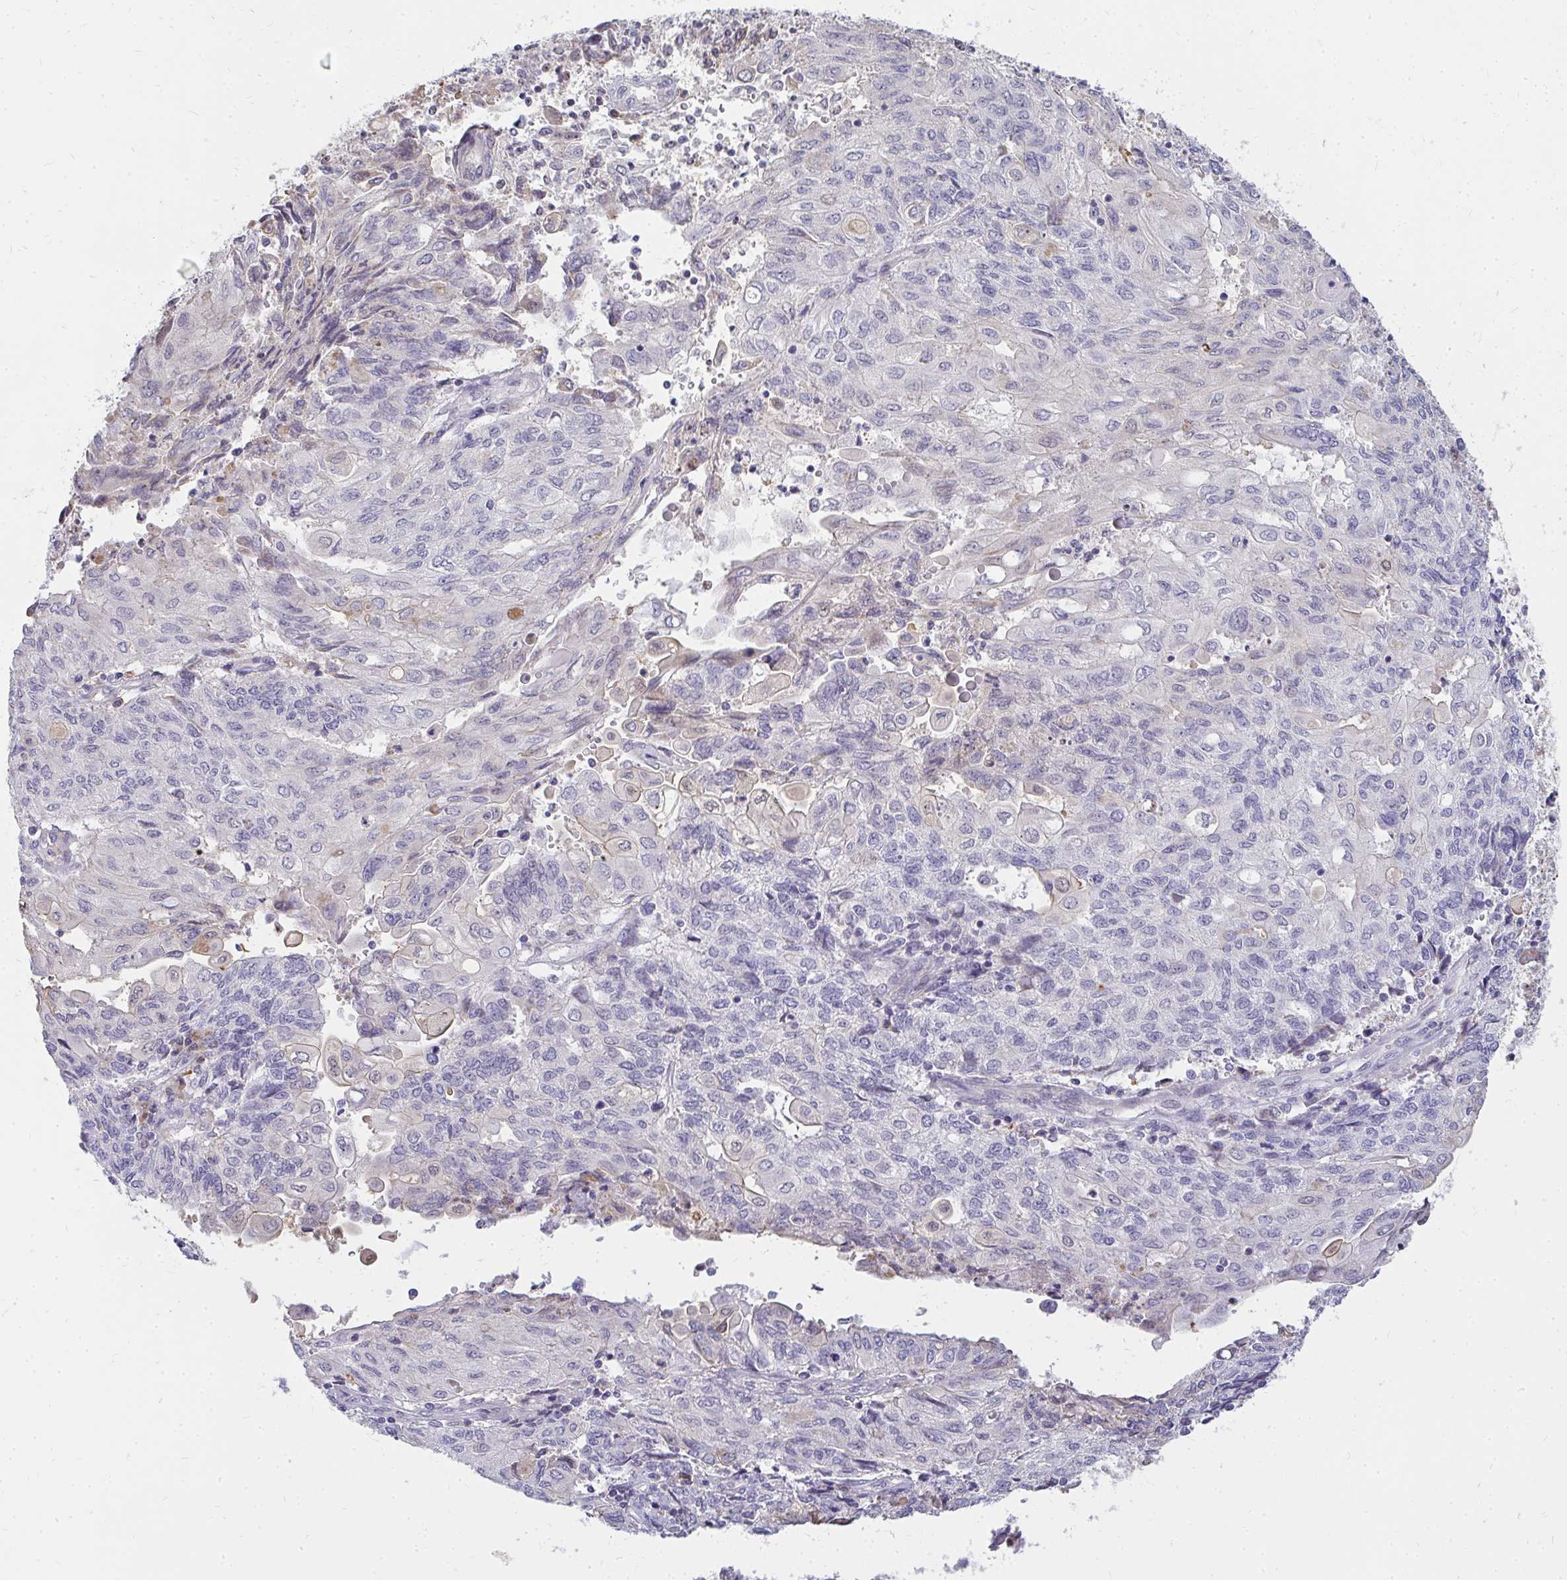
{"staining": {"intensity": "weak", "quantity": "25%-75%", "location": "nuclear"}, "tissue": "endometrial cancer", "cell_type": "Tumor cells", "image_type": "cancer", "snomed": [{"axis": "morphology", "description": "Adenocarcinoma, NOS"}, {"axis": "topography", "description": "Endometrium"}], "caption": "Brown immunohistochemical staining in human adenocarcinoma (endometrial) reveals weak nuclear positivity in approximately 25%-75% of tumor cells.", "gene": "FAM9A", "patient": {"sex": "female", "age": 54}}